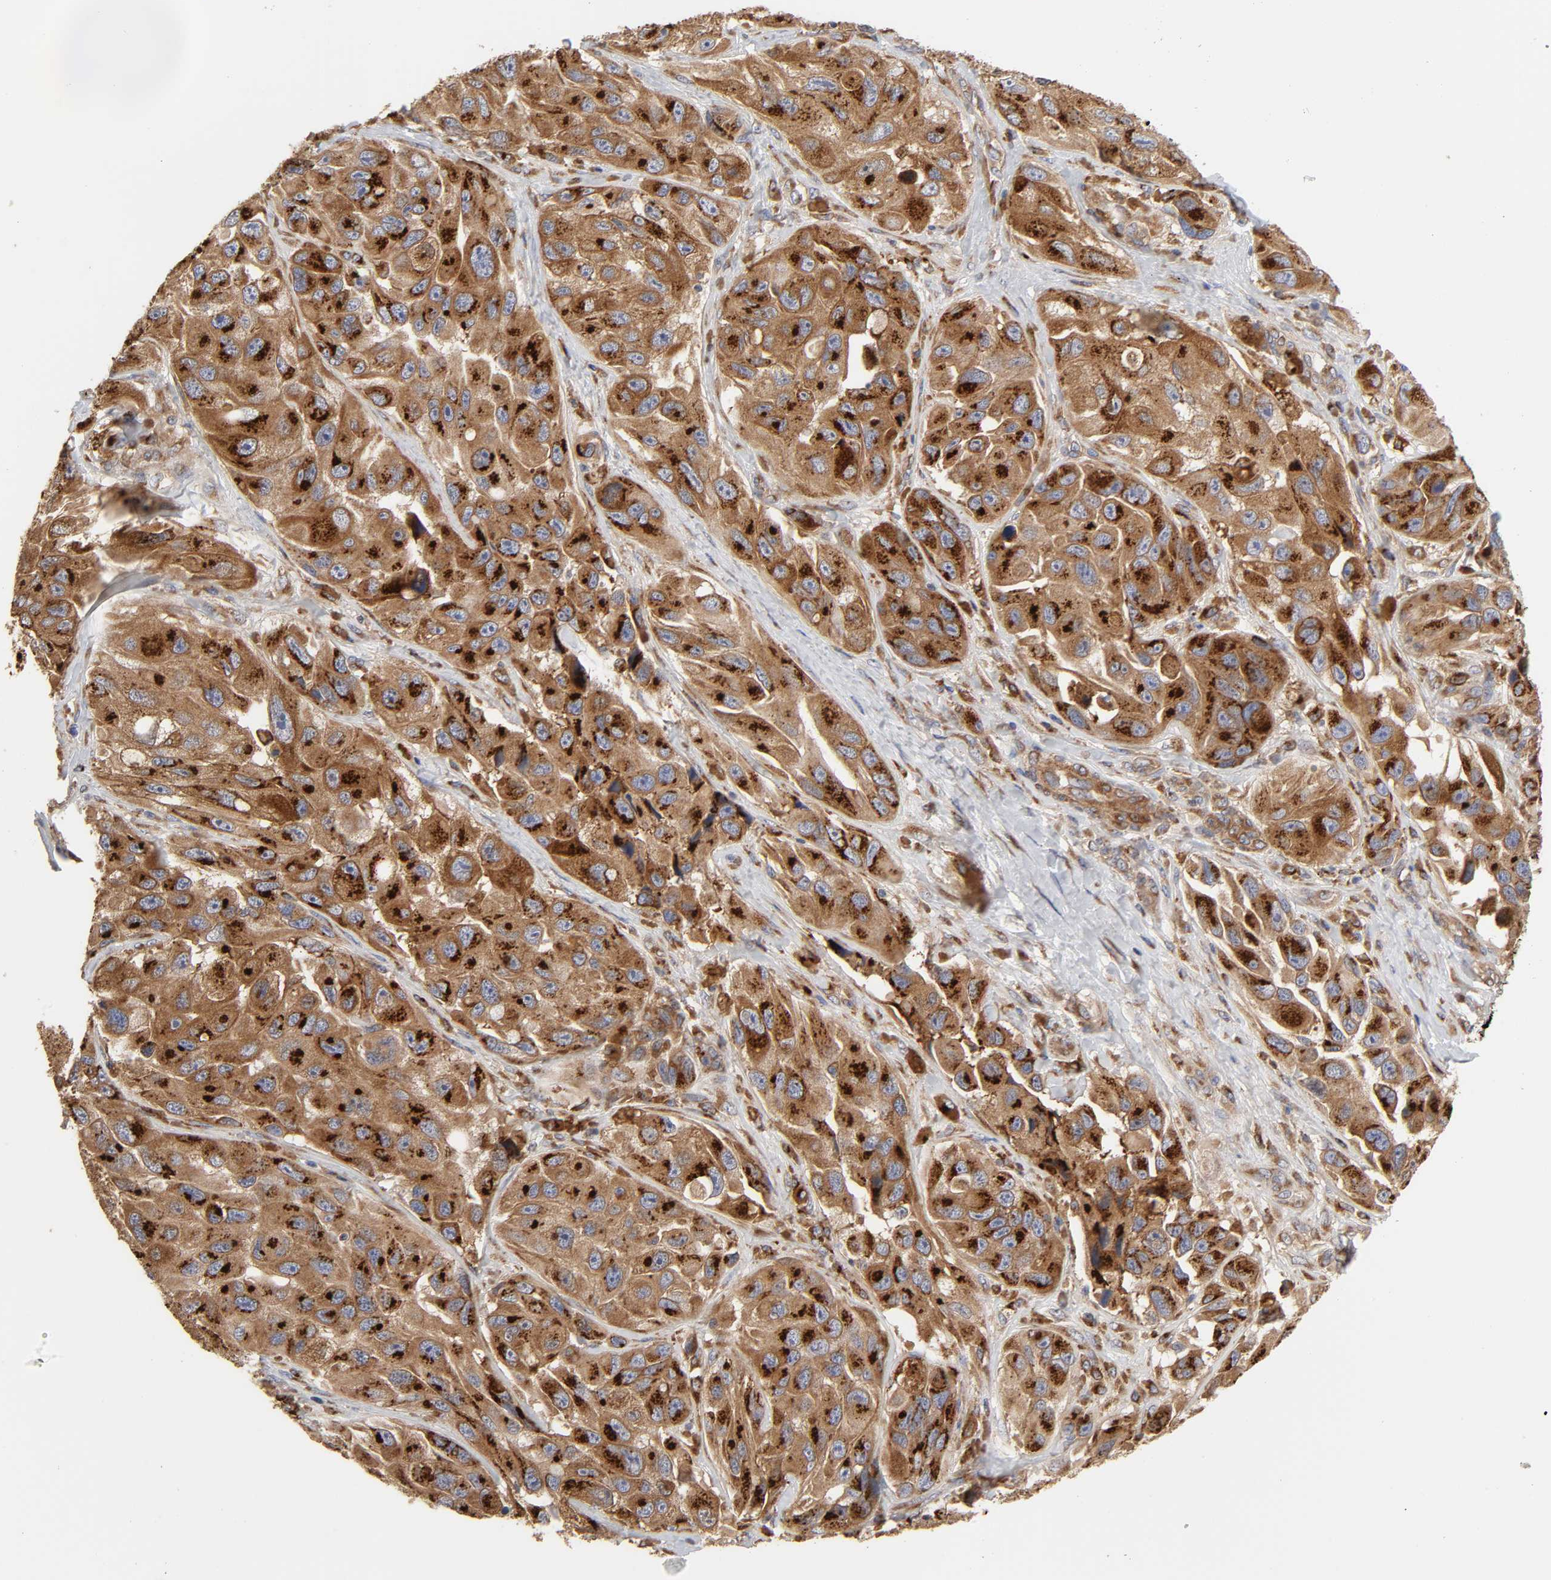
{"staining": {"intensity": "strong", "quantity": ">75%", "location": "cytoplasmic/membranous"}, "tissue": "melanoma", "cell_type": "Tumor cells", "image_type": "cancer", "snomed": [{"axis": "morphology", "description": "Malignant melanoma, NOS"}, {"axis": "topography", "description": "Skin"}], "caption": "Human malignant melanoma stained with a protein marker exhibits strong staining in tumor cells.", "gene": "GNPTG", "patient": {"sex": "female", "age": 73}}